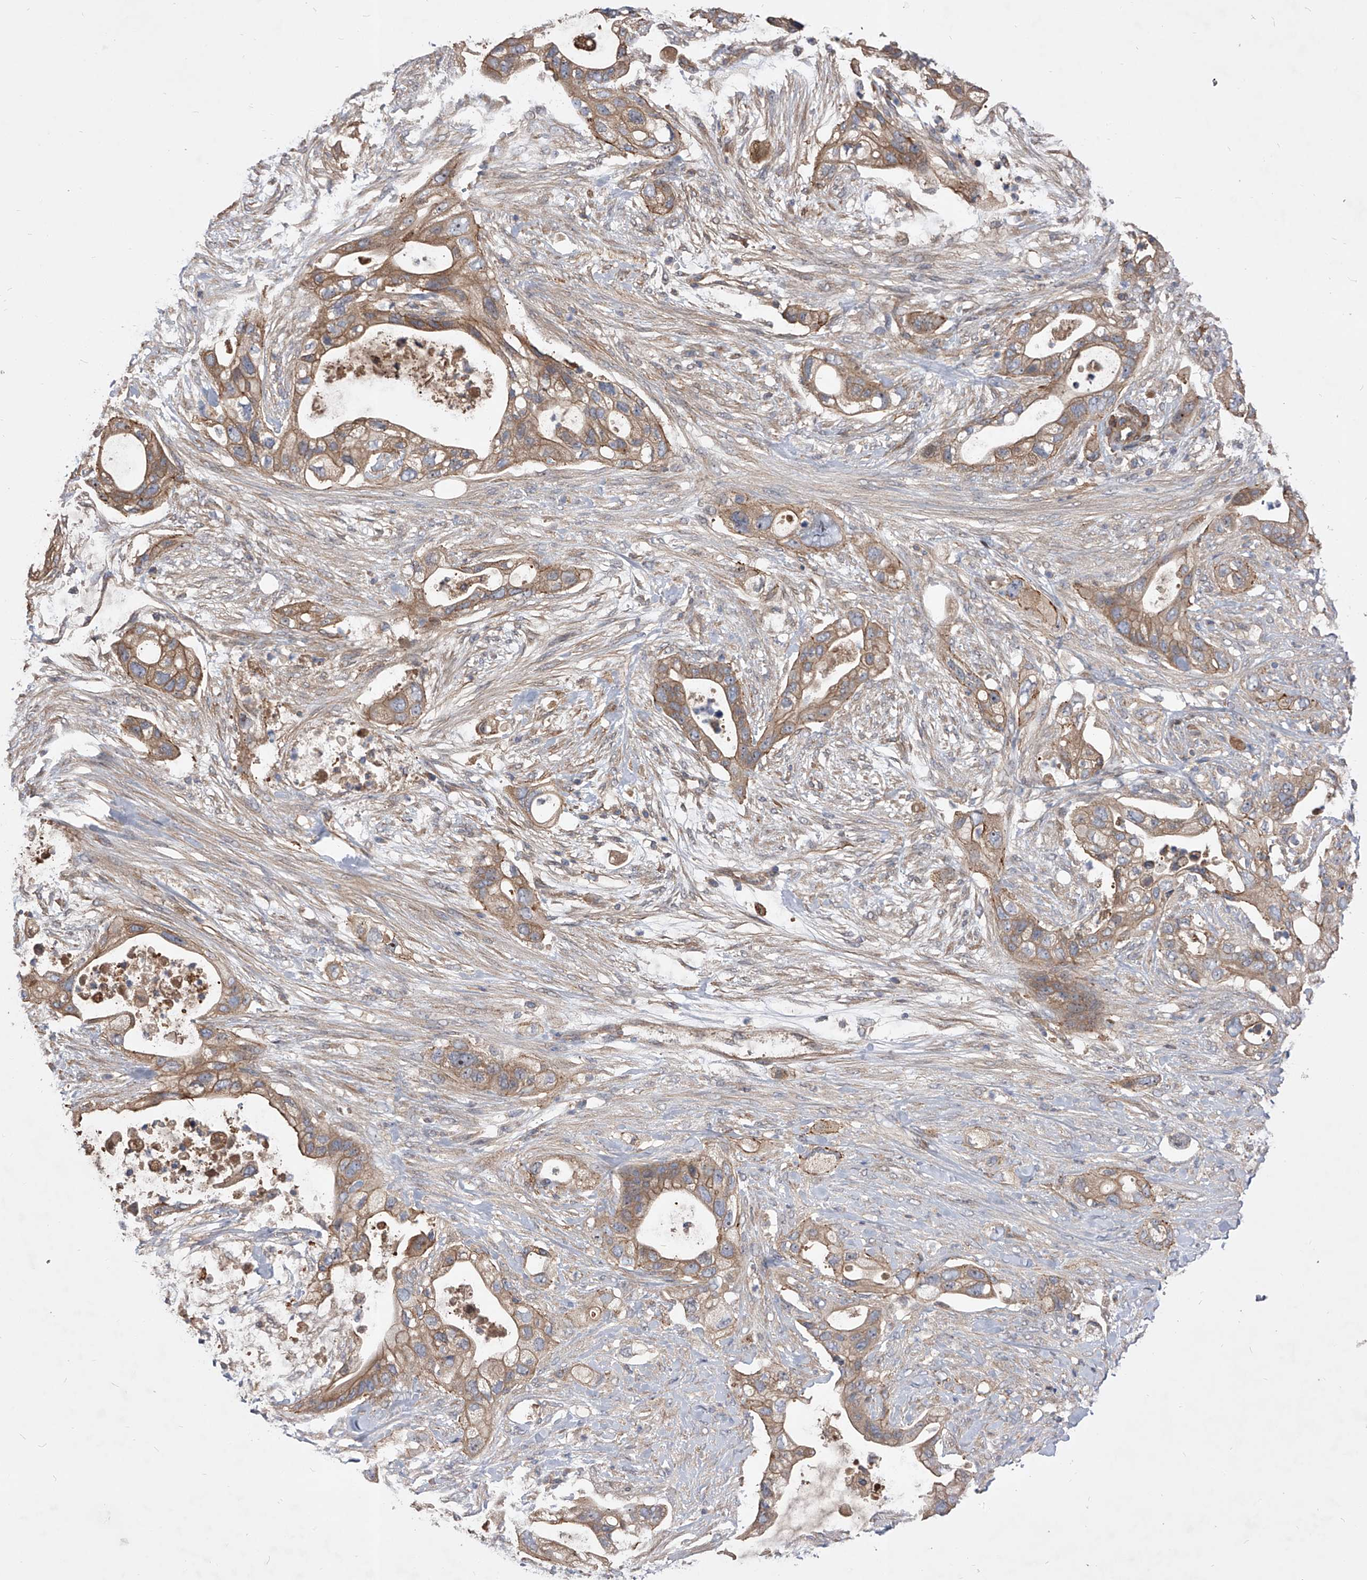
{"staining": {"intensity": "moderate", "quantity": ">75%", "location": "cytoplasmic/membranous"}, "tissue": "pancreatic cancer", "cell_type": "Tumor cells", "image_type": "cancer", "snomed": [{"axis": "morphology", "description": "Adenocarcinoma, NOS"}, {"axis": "topography", "description": "Pancreas"}], "caption": "A medium amount of moderate cytoplasmic/membranous expression is identified in about >75% of tumor cells in adenocarcinoma (pancreatic) tissue.", "gene": "CUL7", "patient": {"sex": "male", "age": 53}}